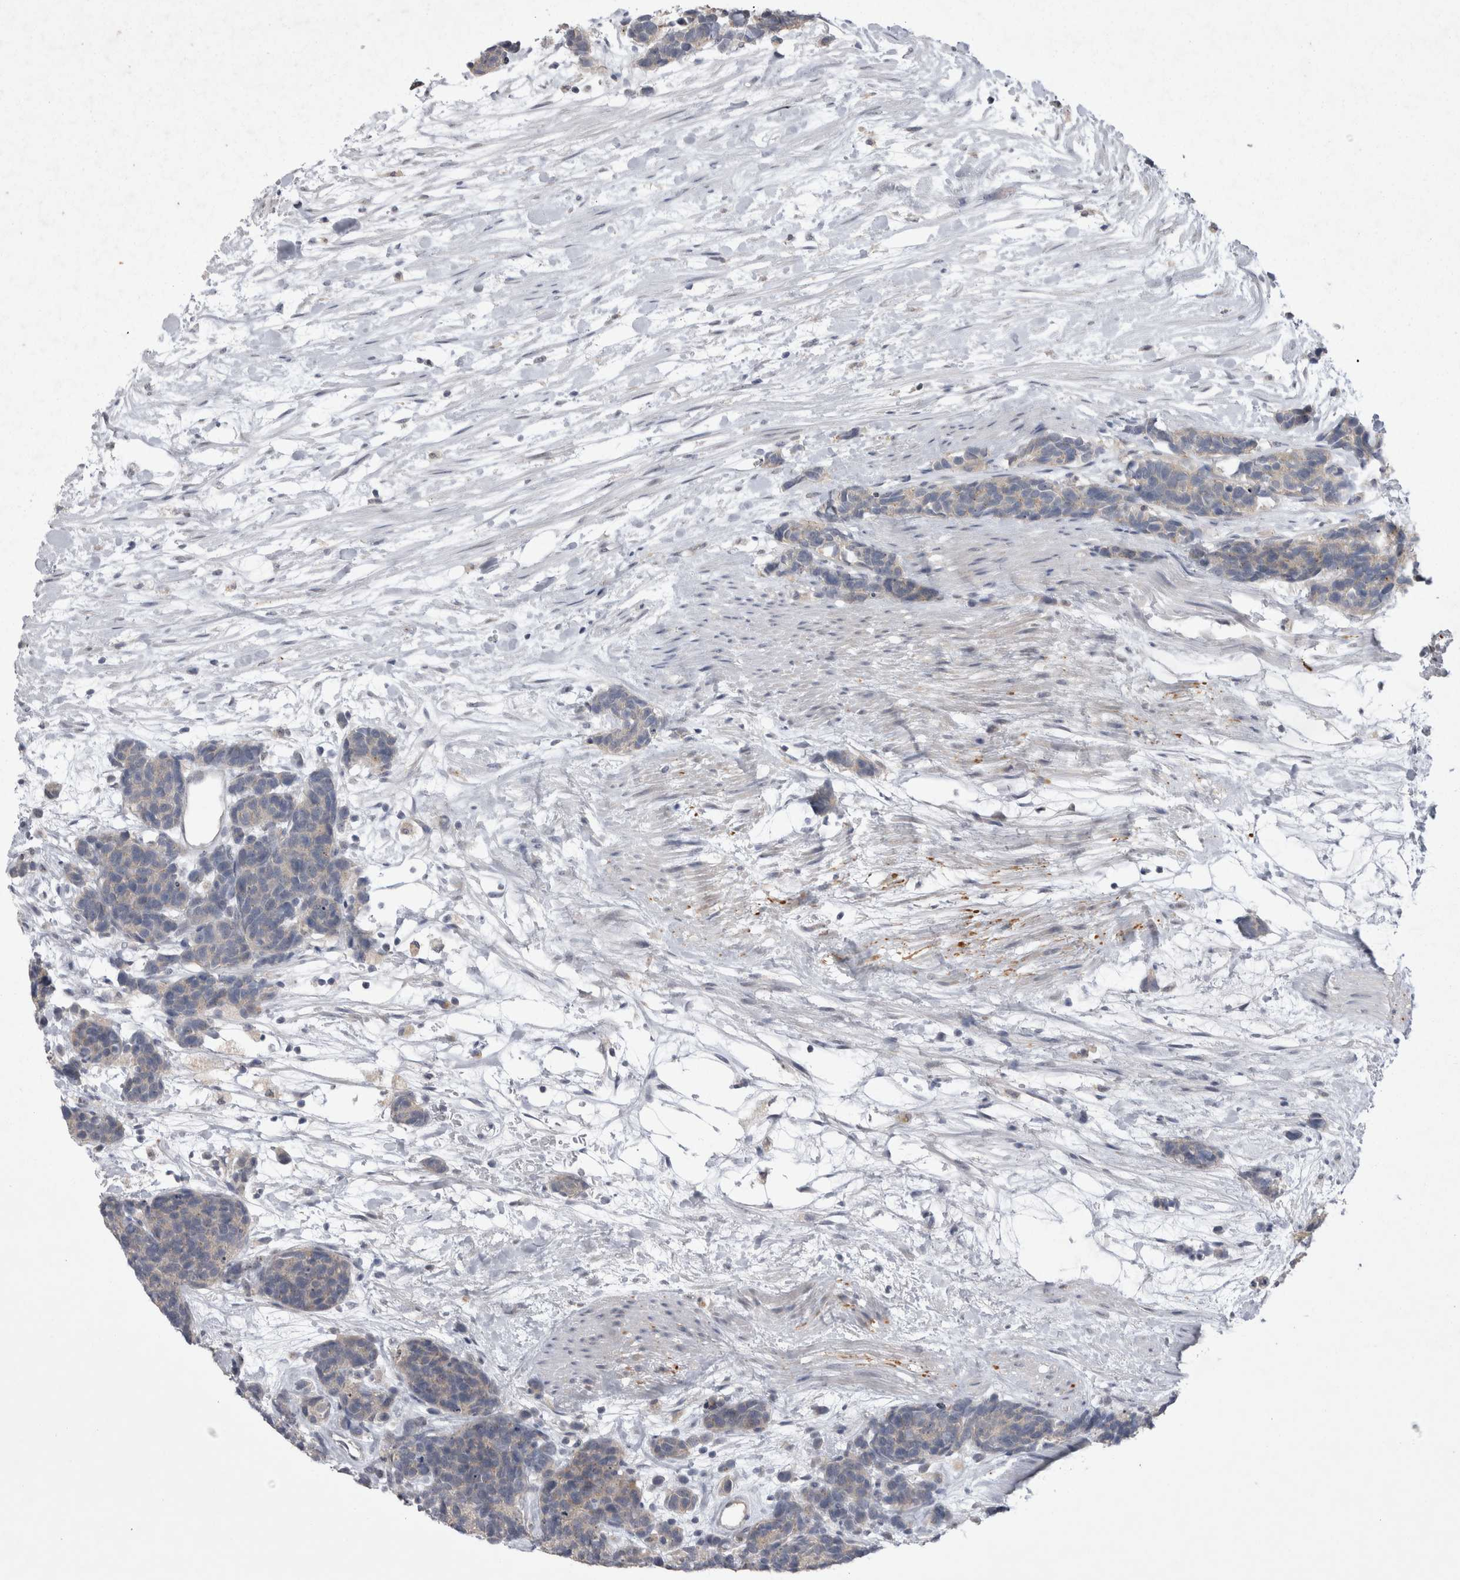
{"staining": {"intensity": "weak", "quantity": ">75%", "location": "cytoplasmic/membranous"}, "tissue": "carcinoid", "cell_type": "Tumor cells", "image_type": "cancer", "snomed": [{"axis": "morphology", "description": "Carcinoma, NOS"}, {"axis": "morphology", "description": "Carcinoid, malignant, NOS"}, {"axis": "topography", "description": "Urinary bladder"}], "caption": "Malignant carcinoid stained with IHC reveals weak cytoplasmic/membranous staining in about >75% of tumor cells. The staining is performed using DAB brown chromogen to label protein expression. The nuclei are counter-stained blue using hematoxylin.", "gene": "CTBS", "patient": {"sex": "male", "age": 57}}